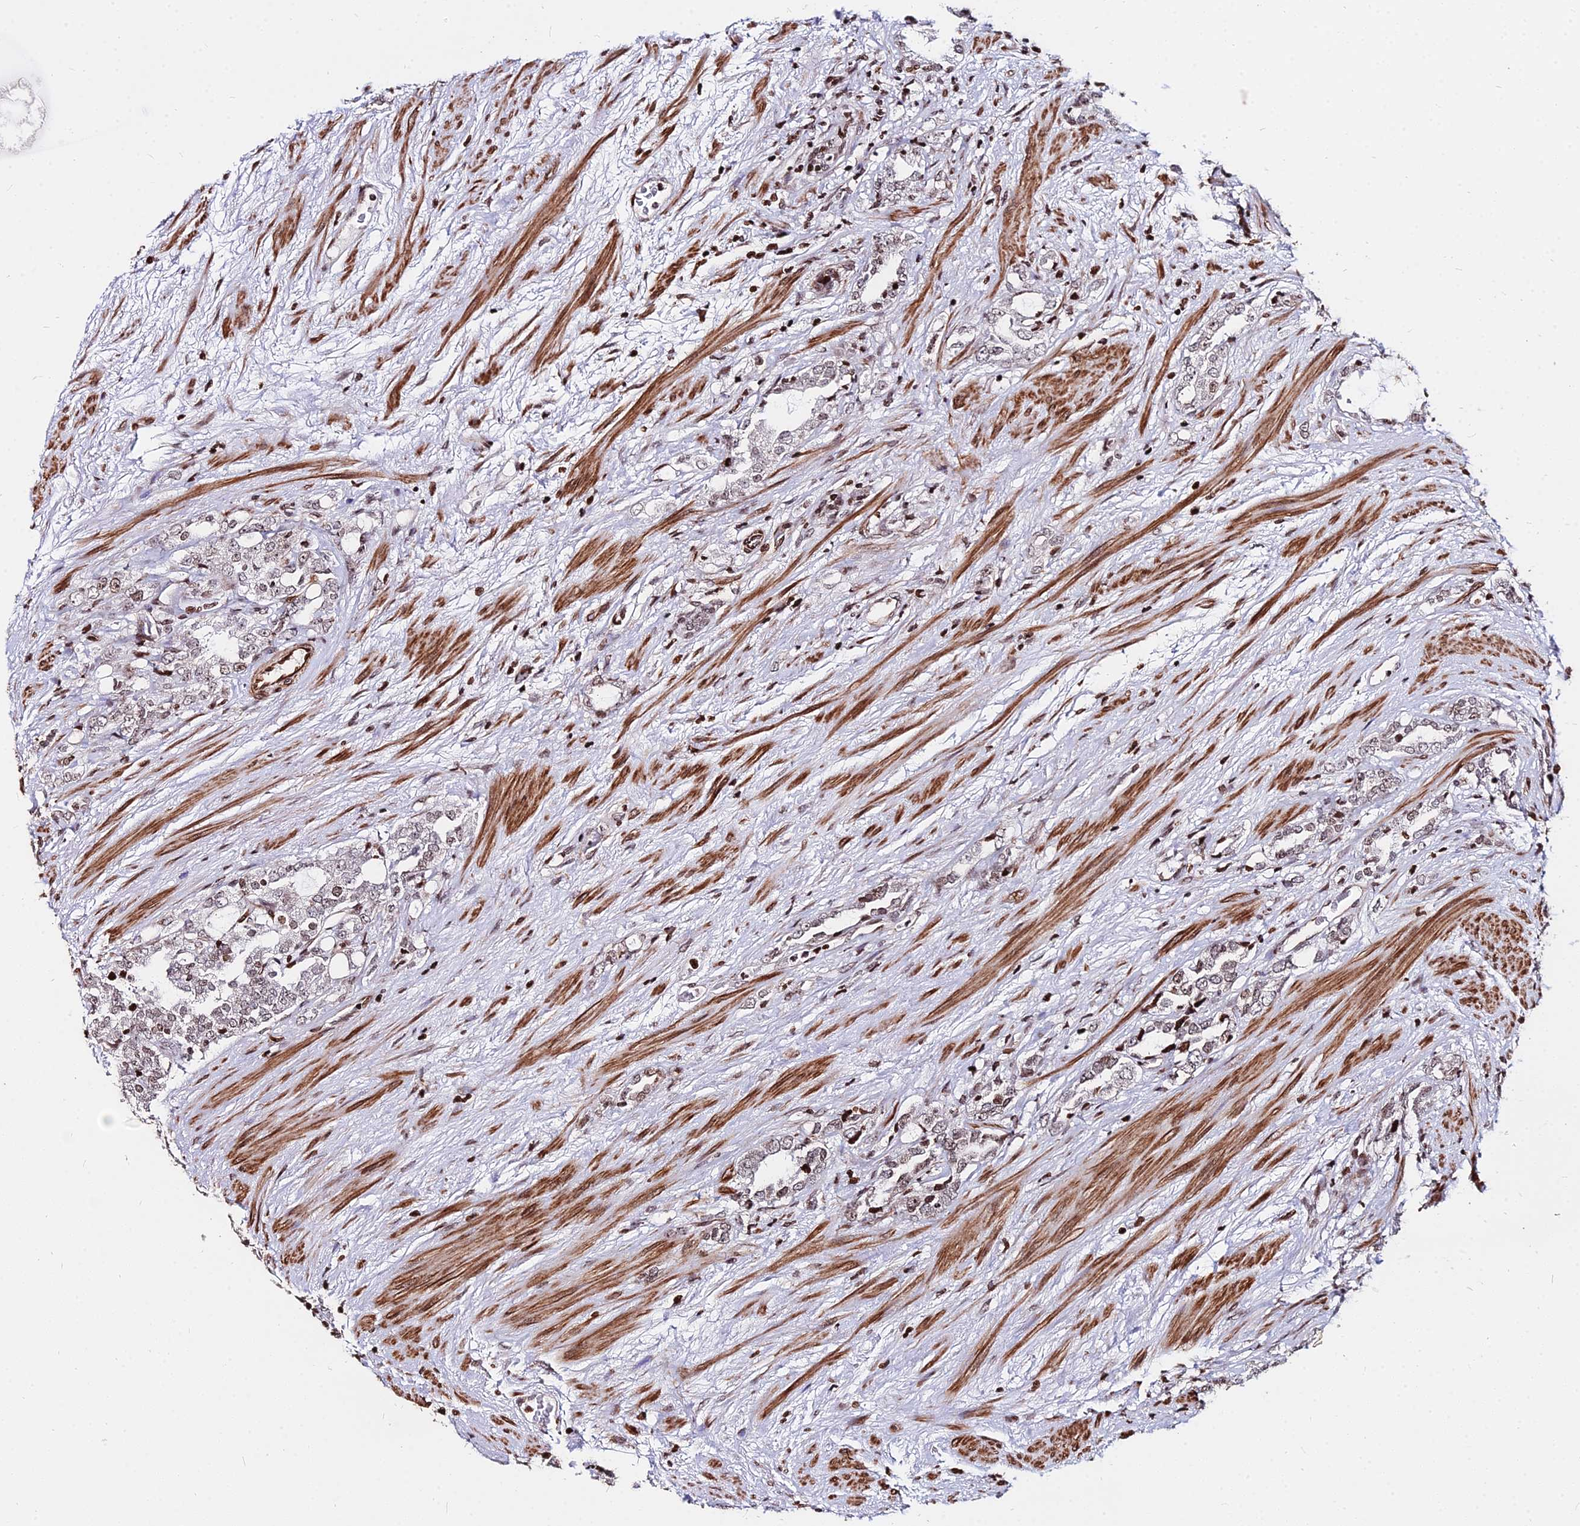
{"staining": {"intensity": "weak", "quantity": "25%-75%", "location": "nuclear"}, "tissue": "prostate cancer", "cell_type": "Tumor cells", "image_type": "cancer", "snomed": [{"axis": "morphology", "description": "Adenocarcinoma, High grade"}, {"axis": "topography", "description": "Prostate"}], "caption": "DAB (3,3'-diaminobenzidine) immunohistochemical staining of prostate adenocarcinoma (high-grade) displays weak nuclear protein expression in about 25%-75% of tumor cells.", "gene": "NYAP2", "patient": {"sex": "male", "age": 64}}